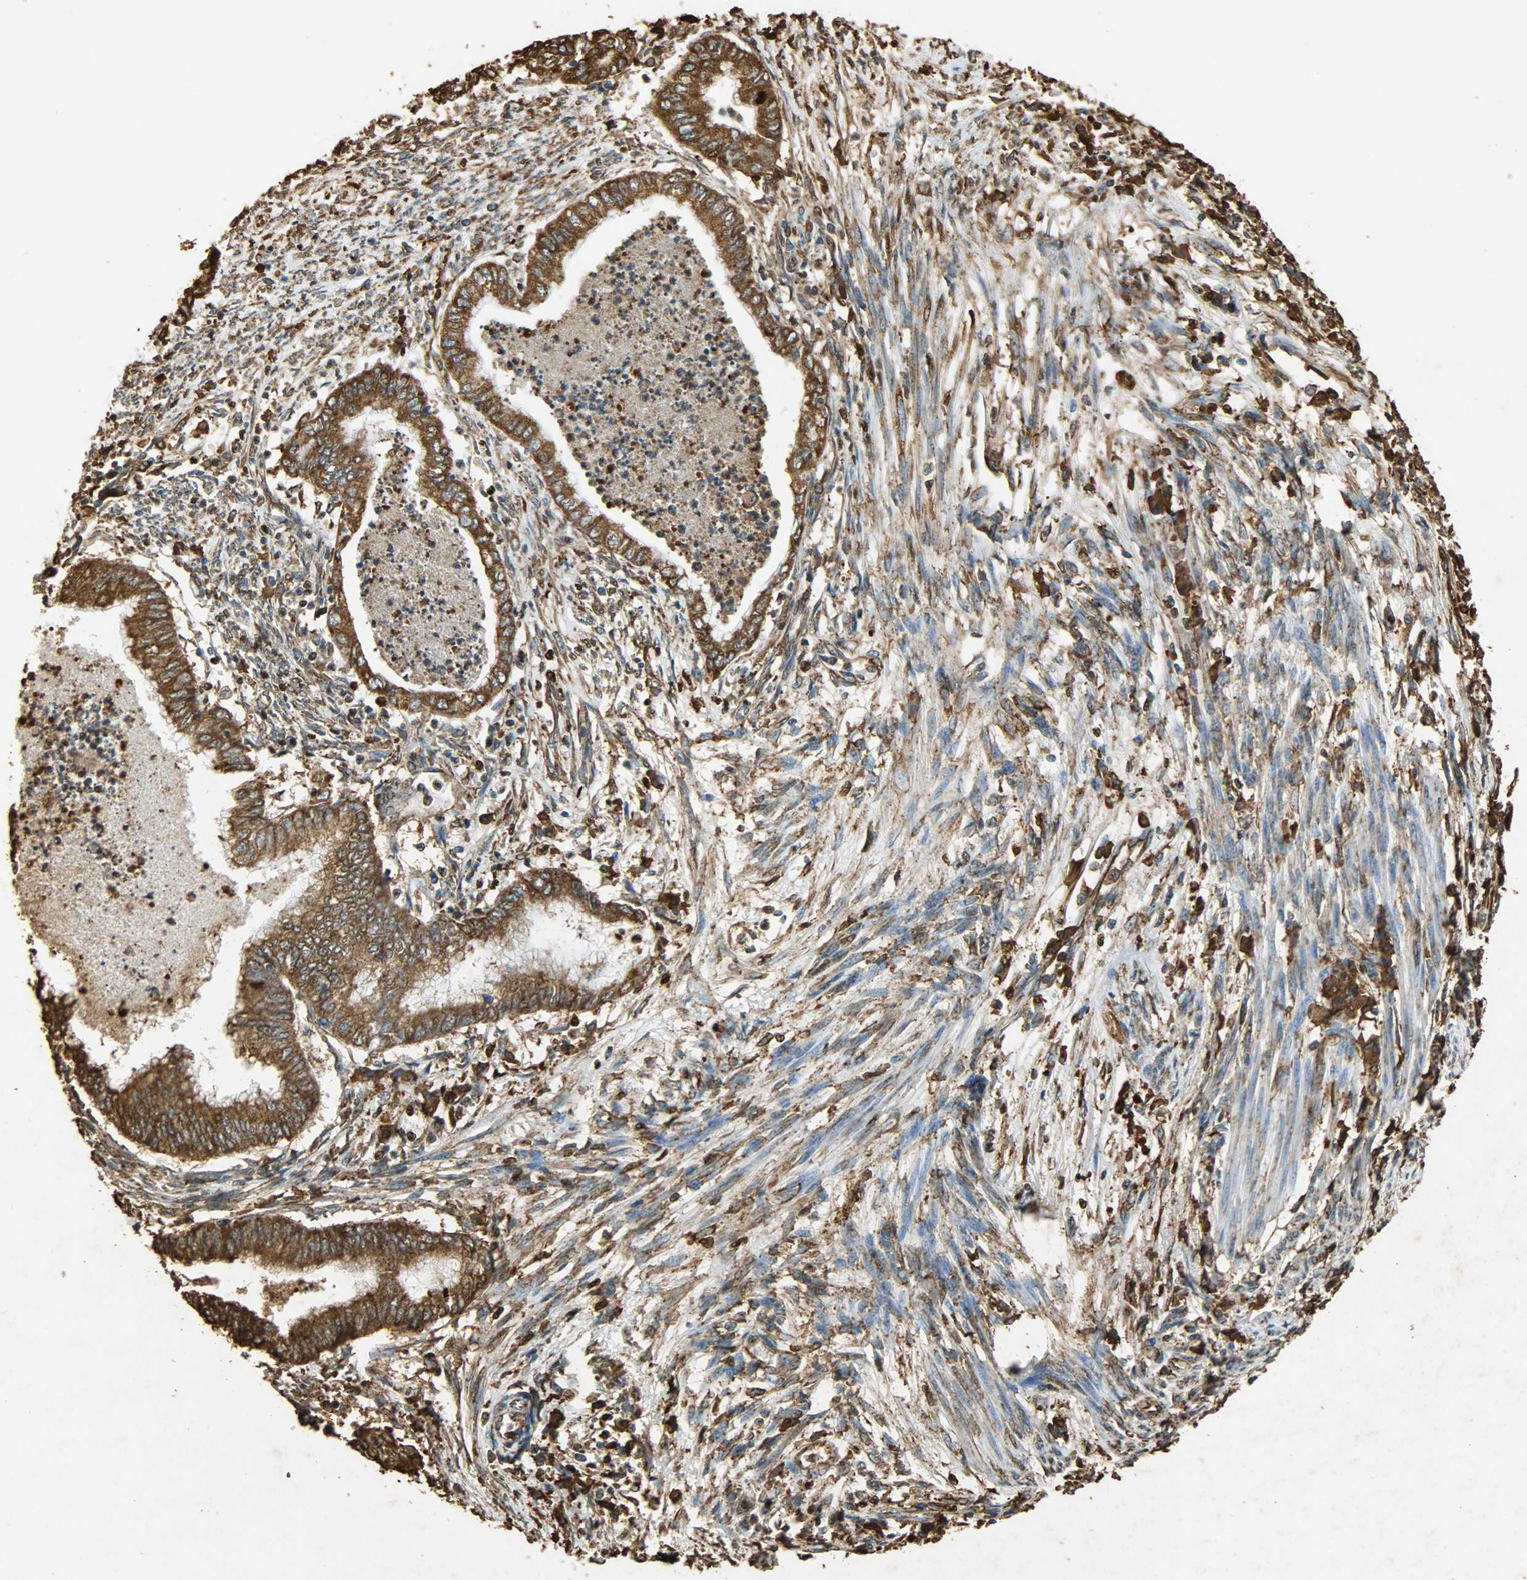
{"staining": {"intensity": "strong", "quantity": ">75%", "location": "cytoplasmic/membranous"}, "tissue": "endometrial cancer", "cell_type": "Tumor cells", "image_type": "cancer", "snomed": [{"axis": "morphology", "description": "Adenocarcinoma, NOS"}, {"axis": "topography", "description": "Endometrium"}], "caption": "Endometrial cancer stained for a protein (brown) shows strong cytoplasmic/membranous positive positivity in about >75% of tumor cells.", "gene": "HSP90B1", "patient": {"sex": "female", "age": 79}}